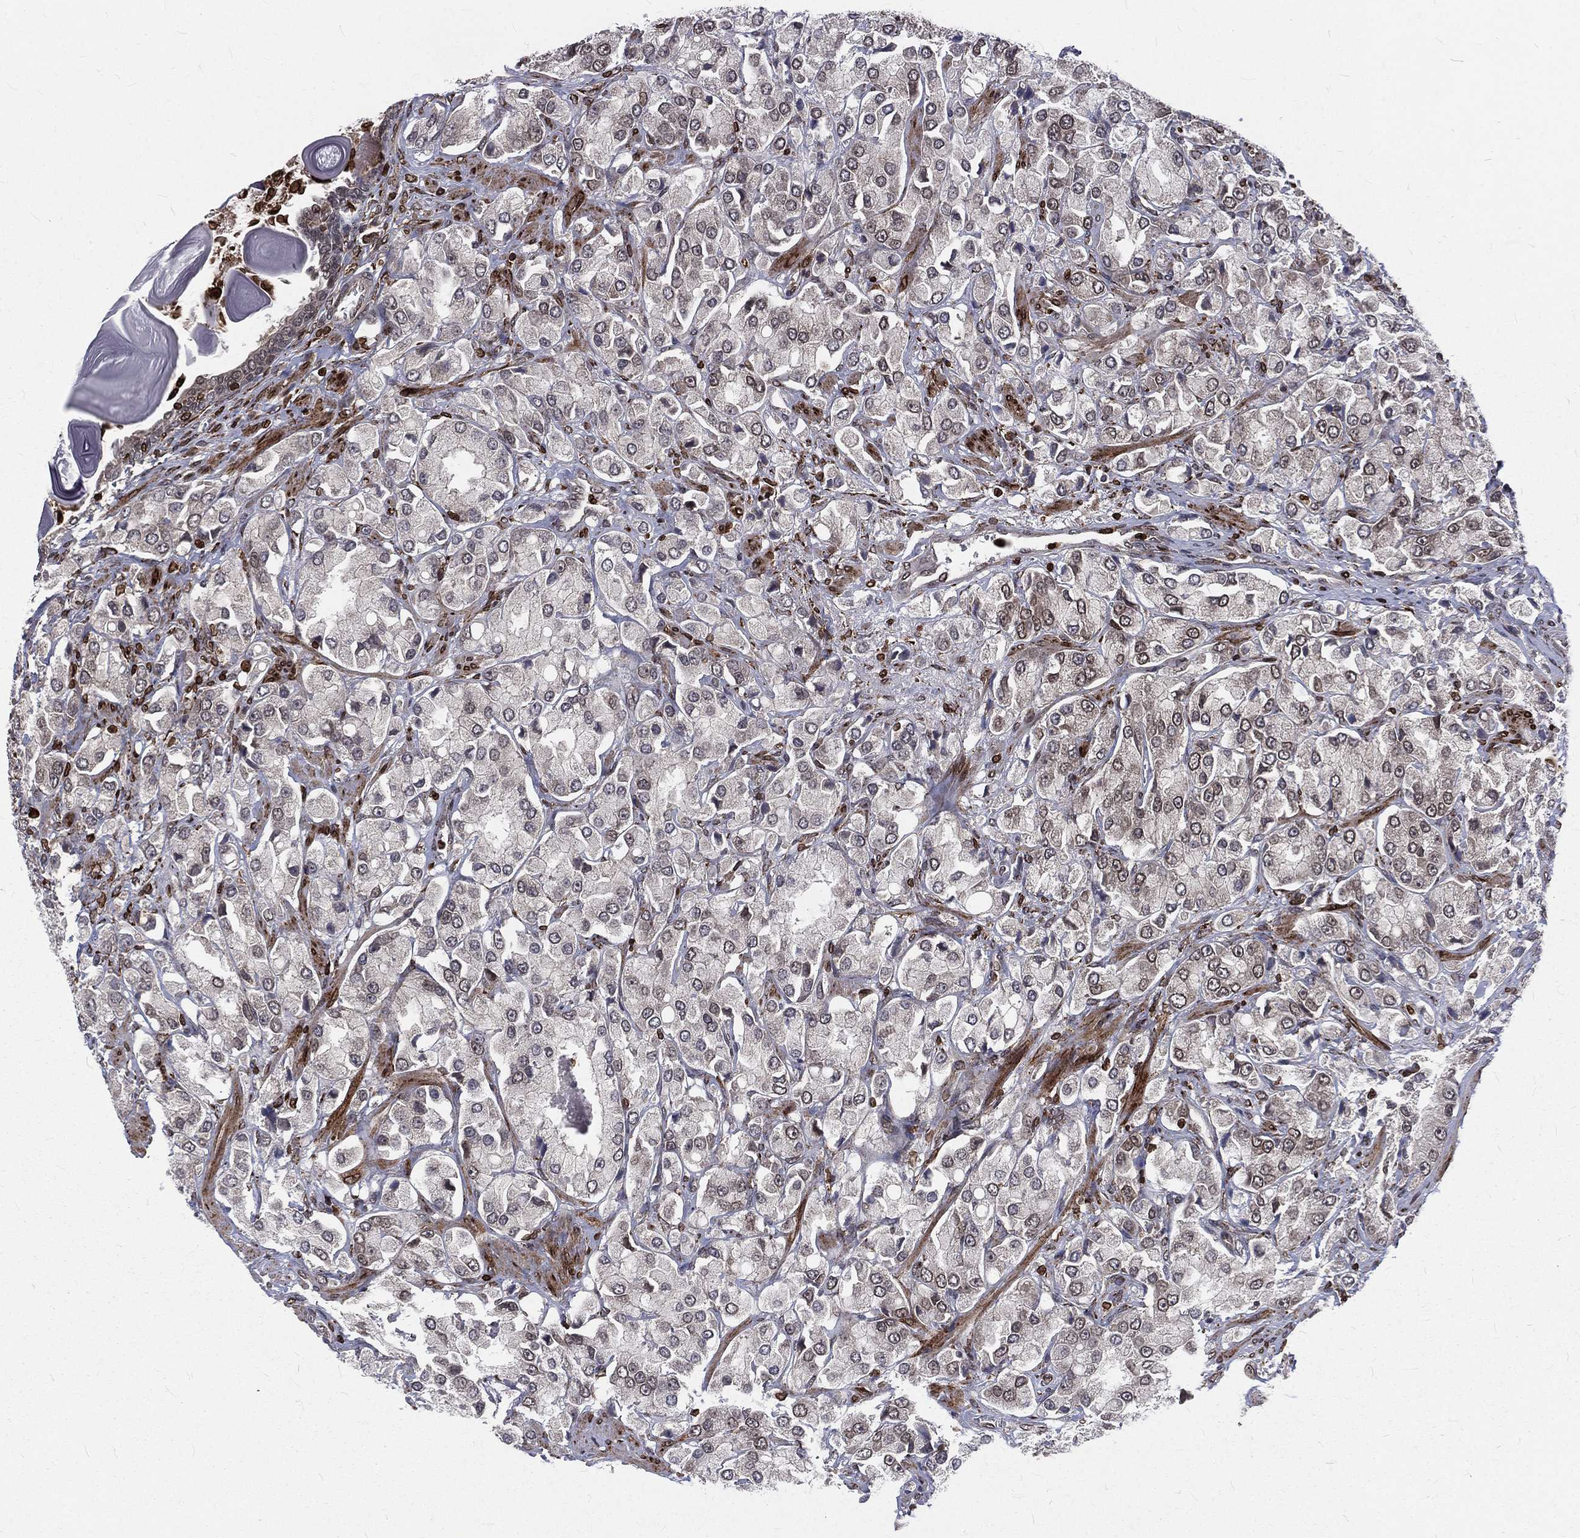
{"staining": {"intensity": "negative", "quantity": "none", "location": "none"}, "tissue": "prostate cancer", "cell_type": "Tumor cells", "image_type": "cancer", "snomed": [{"axis": "morphology", "description": "Adenocarcinoma, NOS"}, {"axis": "topography", "description": "Prostate and seminal vesicle, NOS"}, {"axis": "topography", "description": "Prostate"}], "caption": "Prostate adenocarcinoma was stained to show a protein in brown. There is no significant positivity in tumor cells.", "gene": "LBR", "patient": {"sex": "male", "age": 64}}